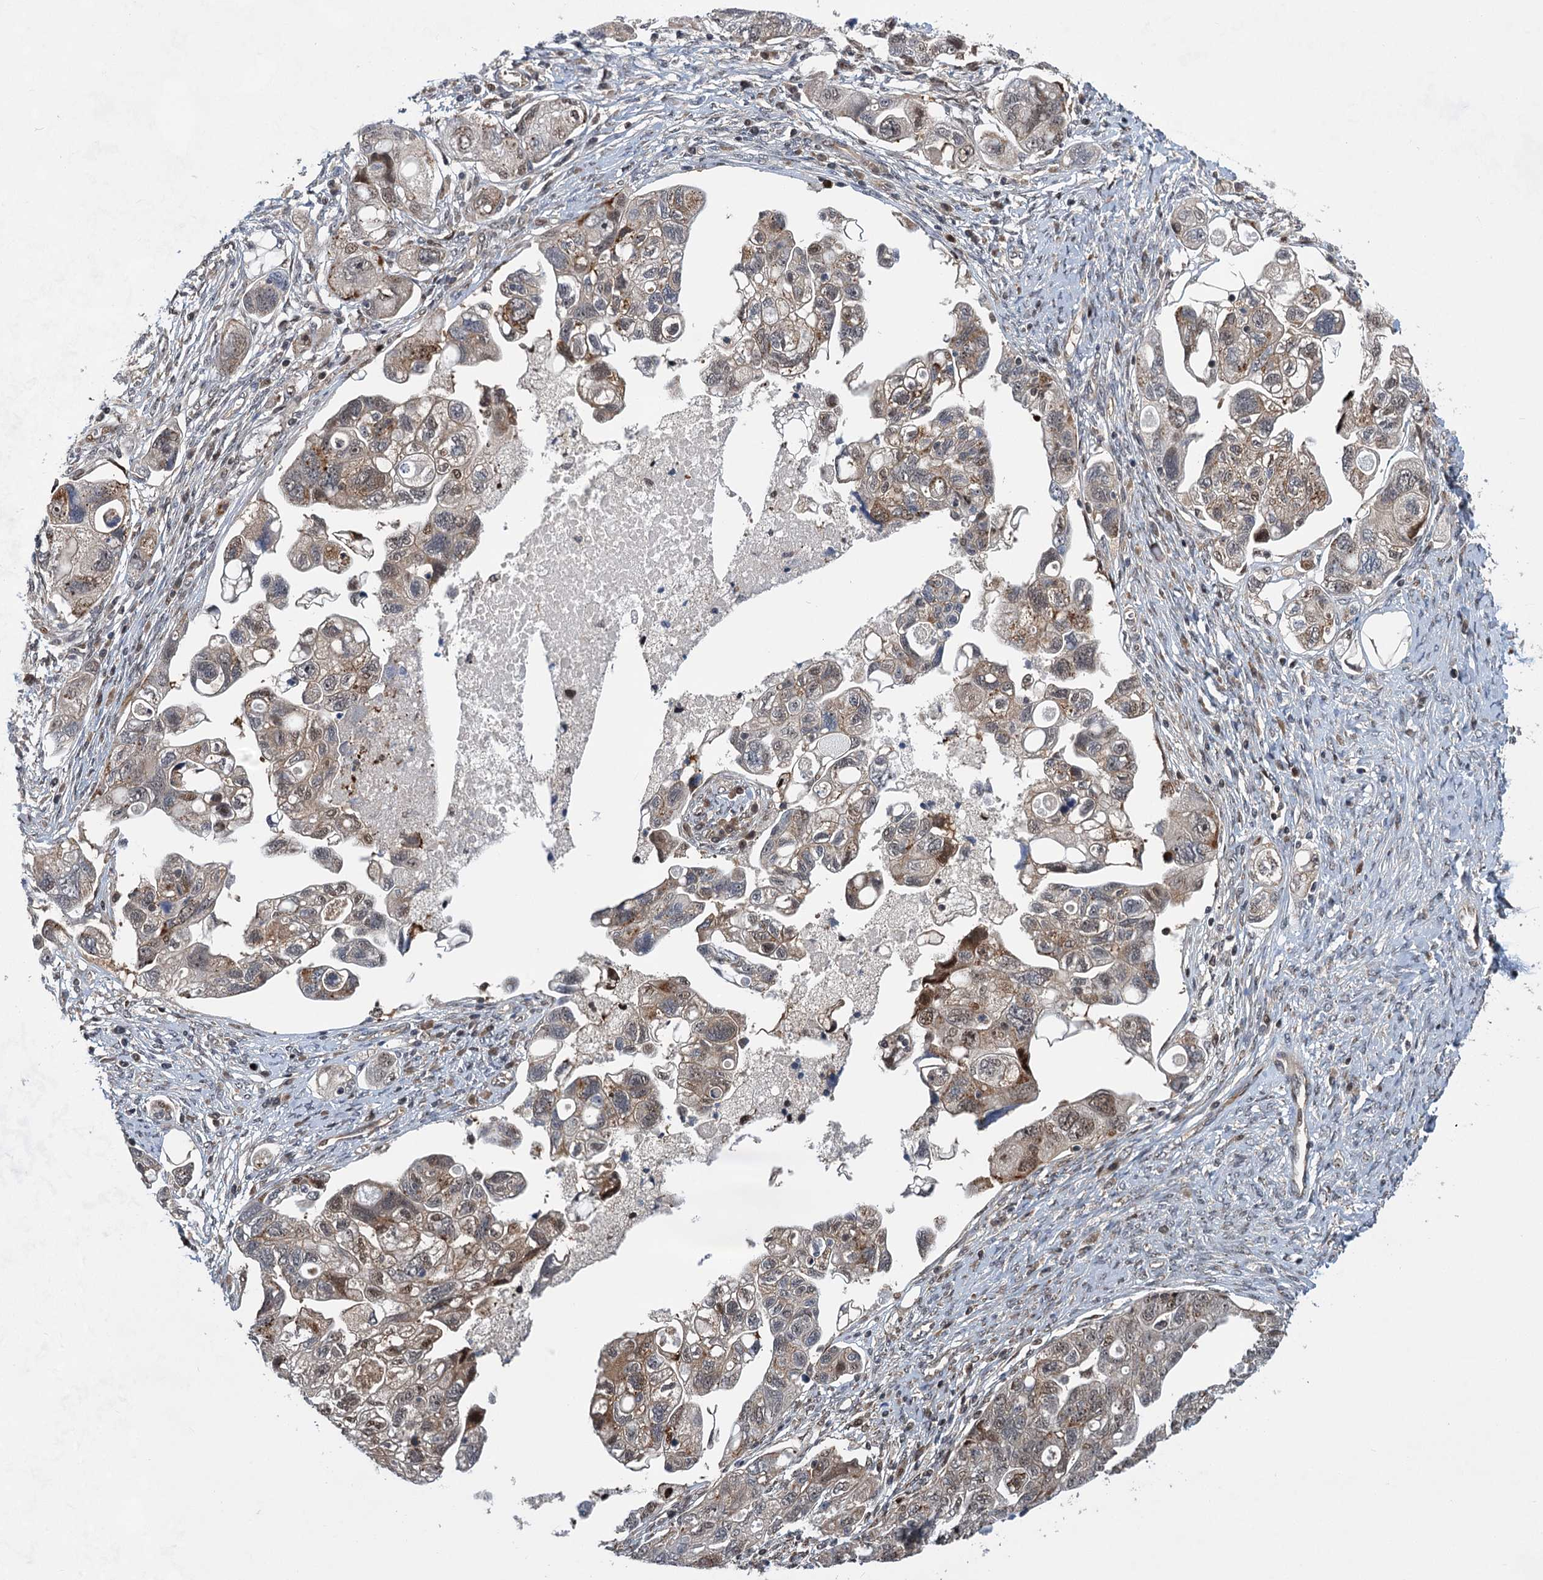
{"staining": {"intensity": "weak", "quantity": "25%-75%", "location": "nuclear"}, "tissue": "ovarian cancer", "cell_type": "Tumor cells", "image_type": "cancer", "snomed": [{"axis": "morphology", "description": "Carcinoma, NOS"}, {"axis": "morphology", "description": "Cystadenocarcinoma, serous, NOS"}, {"axis": "topography", "description": "Ovary"}], "caption": "Ovarian serous cystadenocarcinoma stained with IHC shows weak nuclear expression in approximately 25%-75% of tumor cells.", "gene": "GPBP1", "patient": {"sex": "female", "age": 69}}